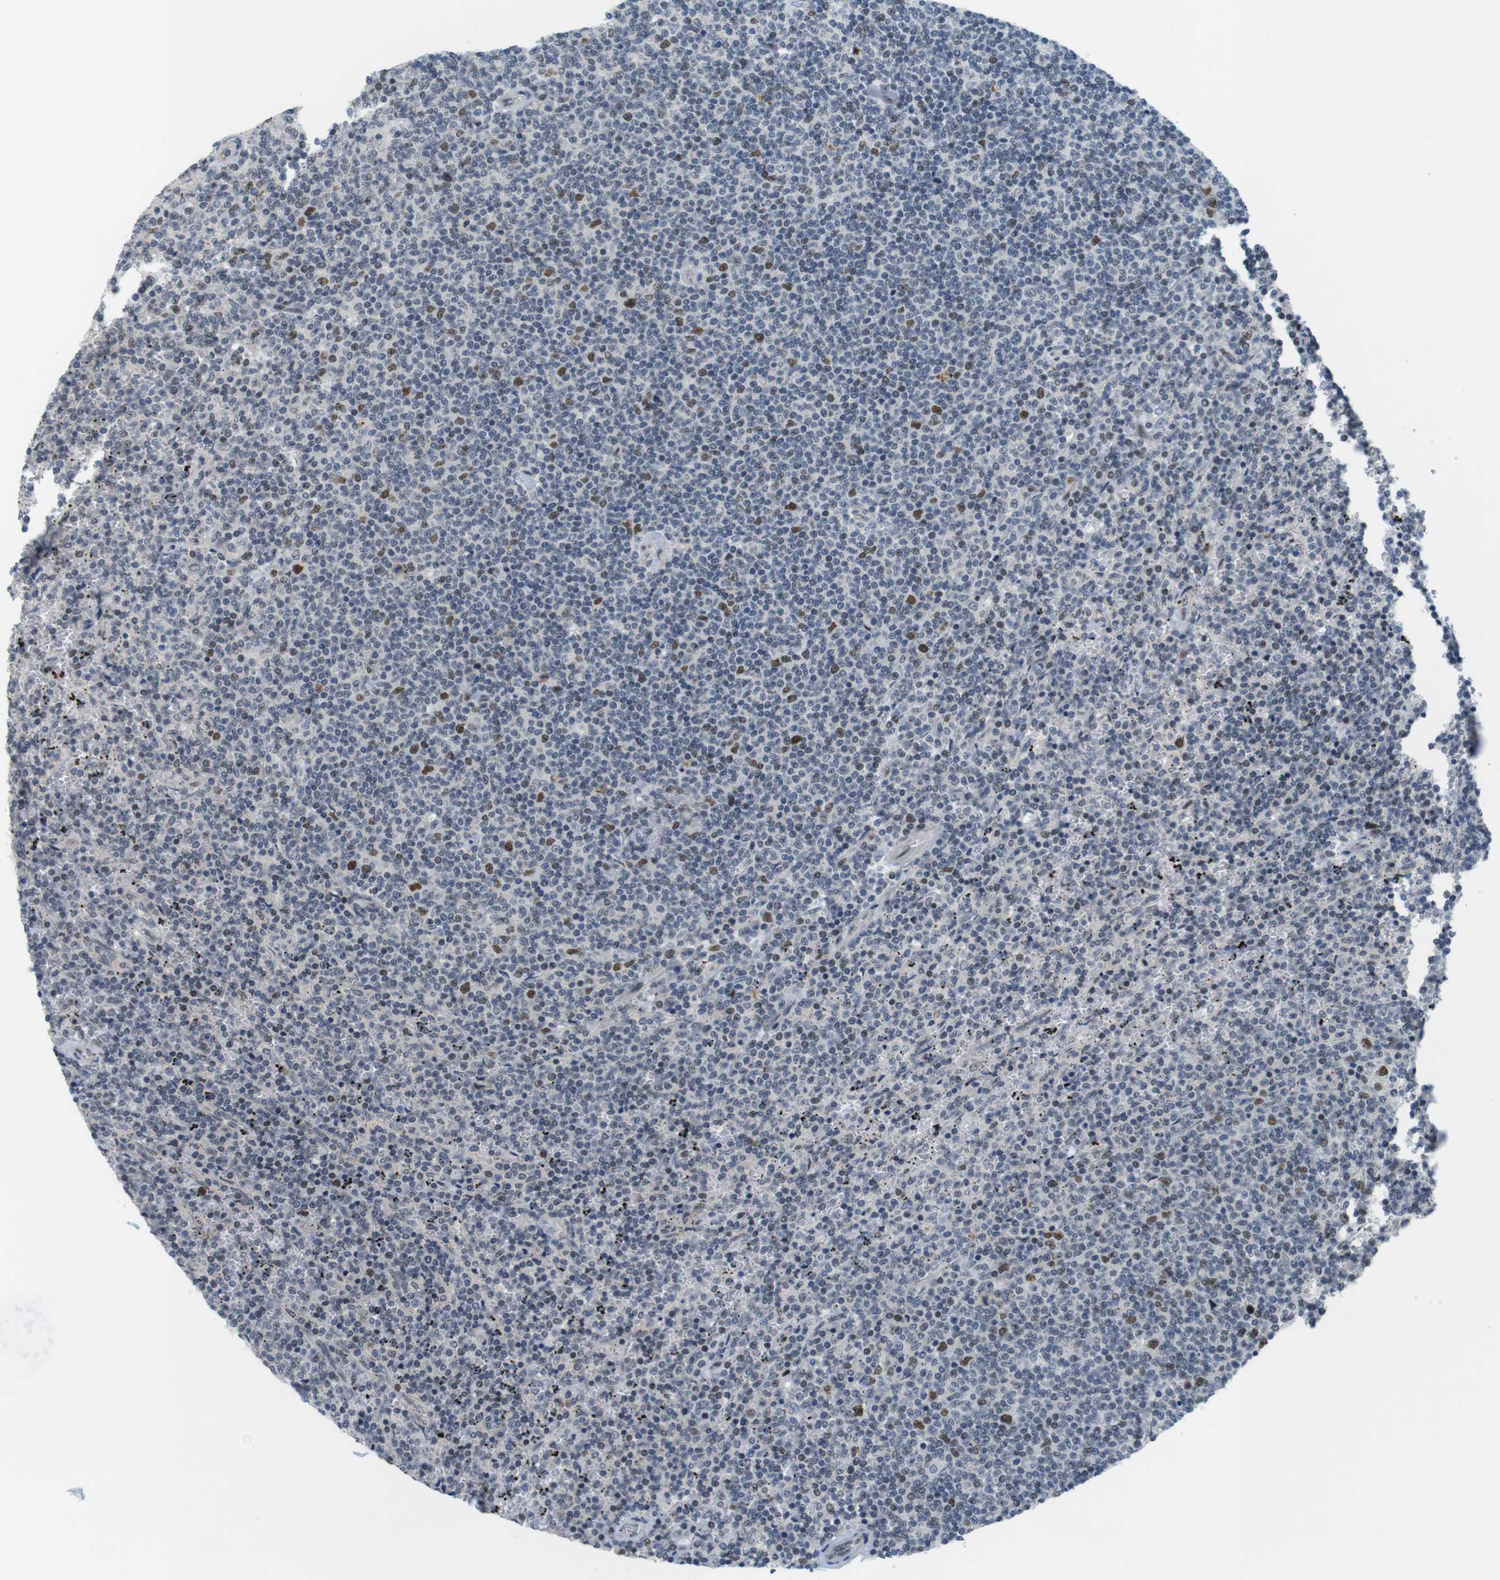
{"staining": {"intensity": "moderate", "quantity": "<25%", "location": "nuclear"}, "tissue": "lymphoma", "cell_type": "Tumor cells", "image_type": "cancer", "snomed": [{"axis": "morphology", "description": "Malignant lymphoma, non-Hodgkin's type, Low grade"}, {"axis": "topography", "description": "Spleen"}], "caption": "A brown stain shows moderate nuclear expression of a protein in human malignant lymphoma, non-Hodgkin's type (low-grade) tumor cells. The protein of interest is shown in brown color, while the nuclei are stained blue.", "gene": "SMCO2", "patient": {"sex": "female", "age": 50}}